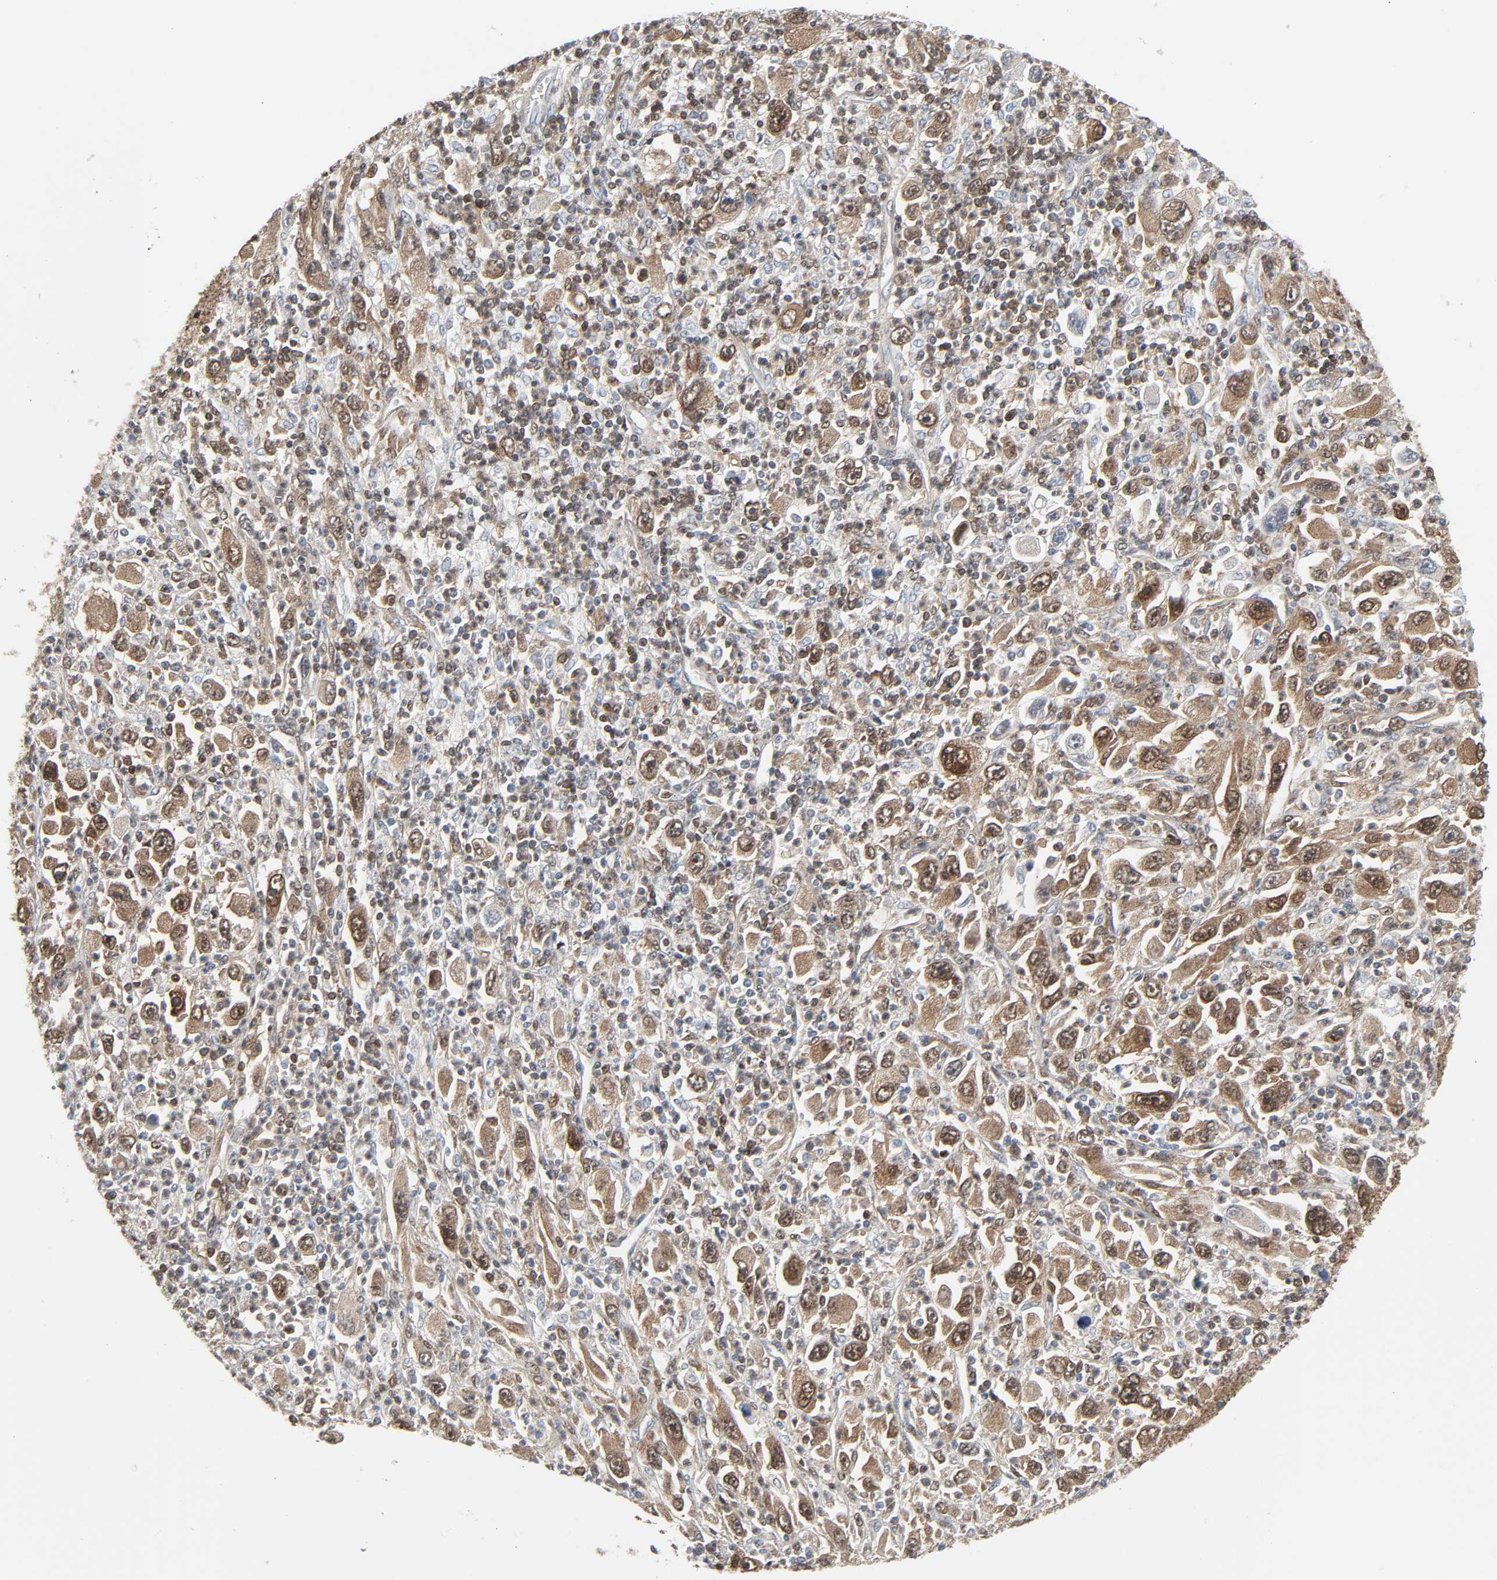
{"staining": {"intensity": "moderate", "quantity": ">75%", "location": "cytoplasmic/membranous,nuclear"}, "tissue": "melanoma", "cell_type": "Tumor cells", "image_type": "cancer", "snomed": [{"axis": "morphology", "description": "Malignant melanoma, Metastatic site"}, {"axis": "topography", "description": "Skin"}], "caption": "Melanoma stained with a brown dye reveals moderate cytoplasmic/membranous and nuclear positive staining in about >75% of tumor cells.", "gene": "GSK3A", "patient": {"sex": "female", "age": 56}}